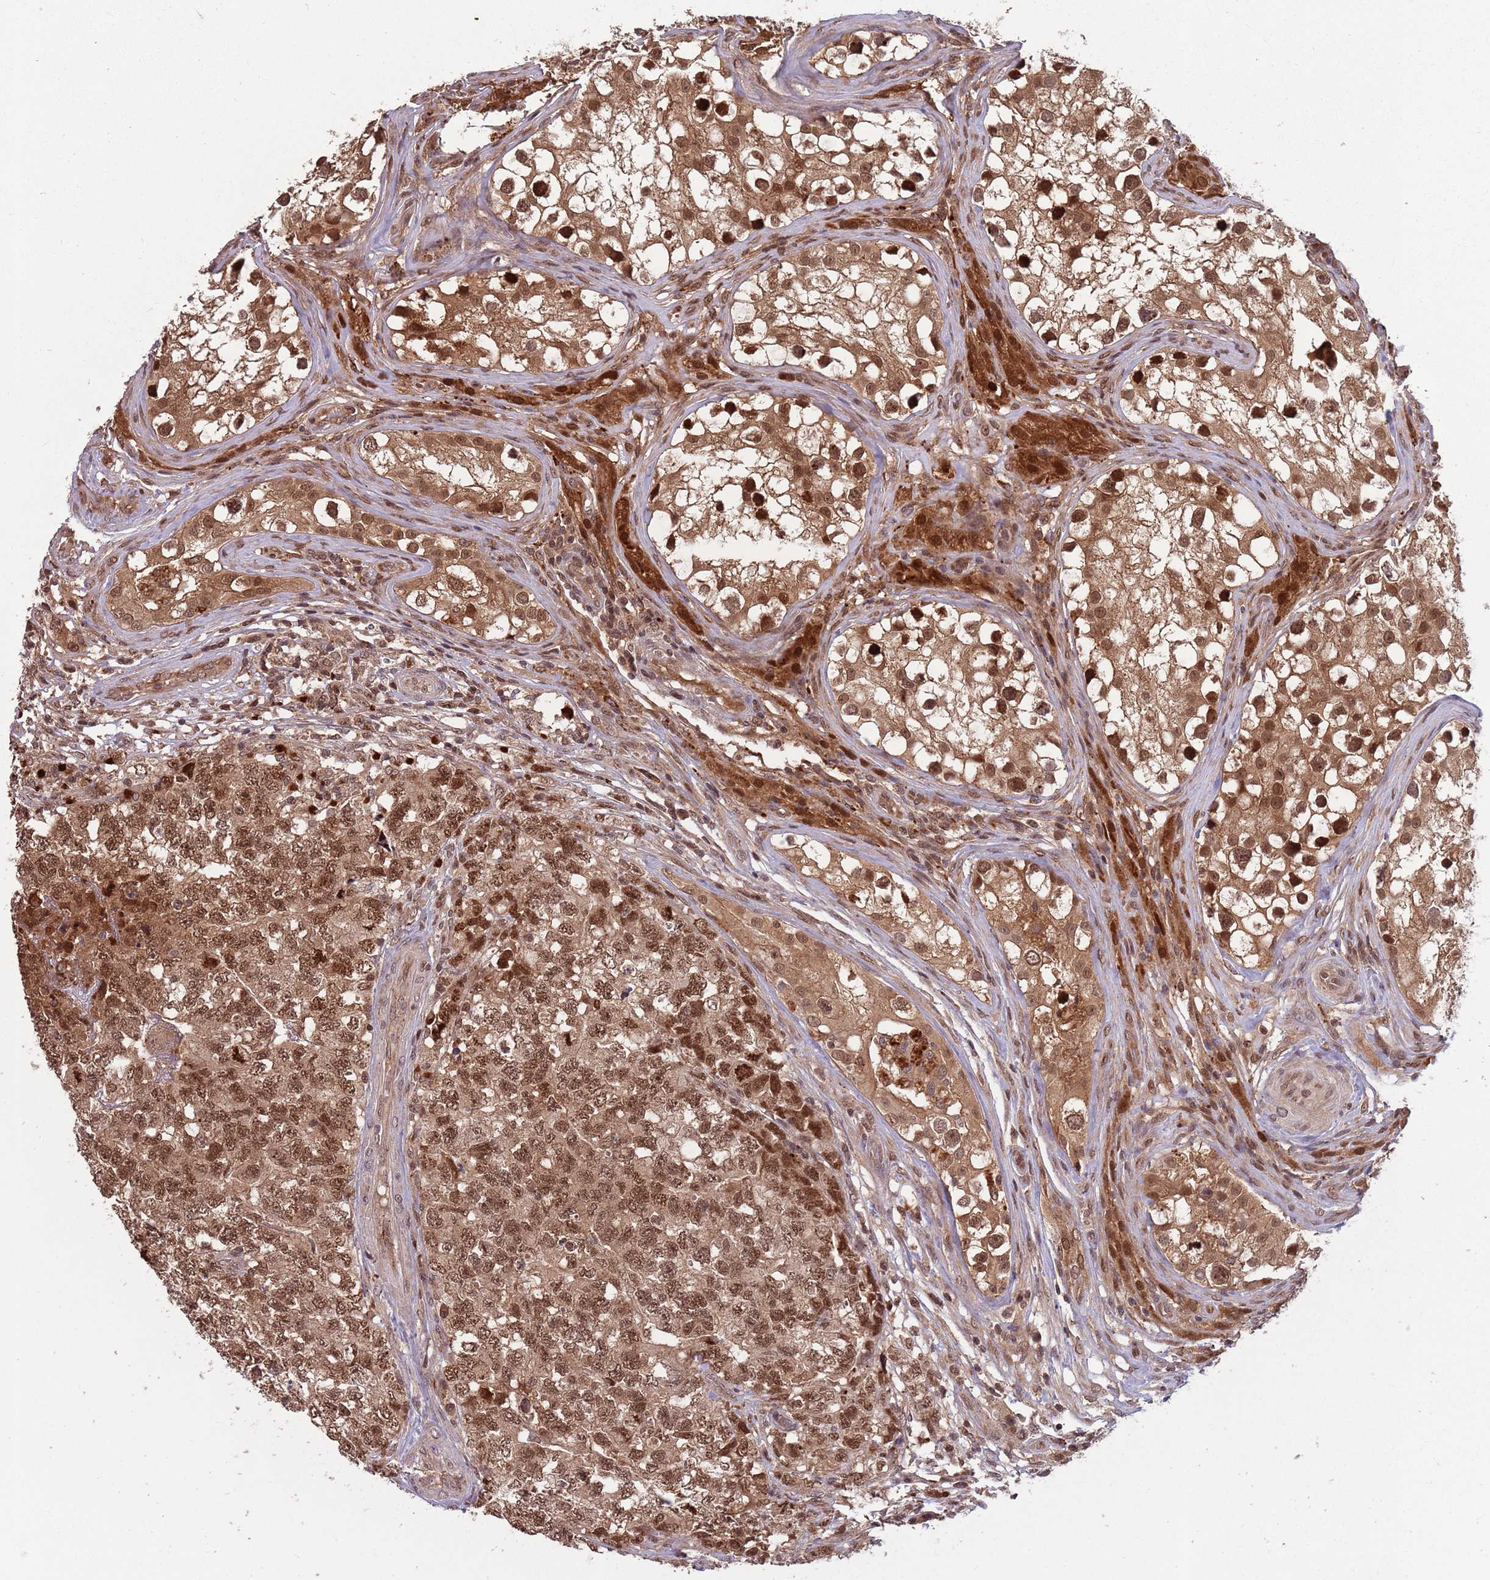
{"staining": {"intensity": "strong", "quantity": ">75%", "location": "cytoplasmic/membranous,nuclear"}, "tissue": "testis cancer", "cell_type": "Tumor cells", "image_type": "cancer", "snomed": [{"axis": "morphology", "description": "Carcinoma, Embryonal, NOS"}, {"axis": "topography", "description": "Testis"}], "caption": "Strong cytoplasmic/membranous and nuclear expression is appreciated in approximately >75% of tumor cells in embryonal carcinoma (testis).", "gene": "SALL1", "patient": {"sex": "male", "age": 31}}